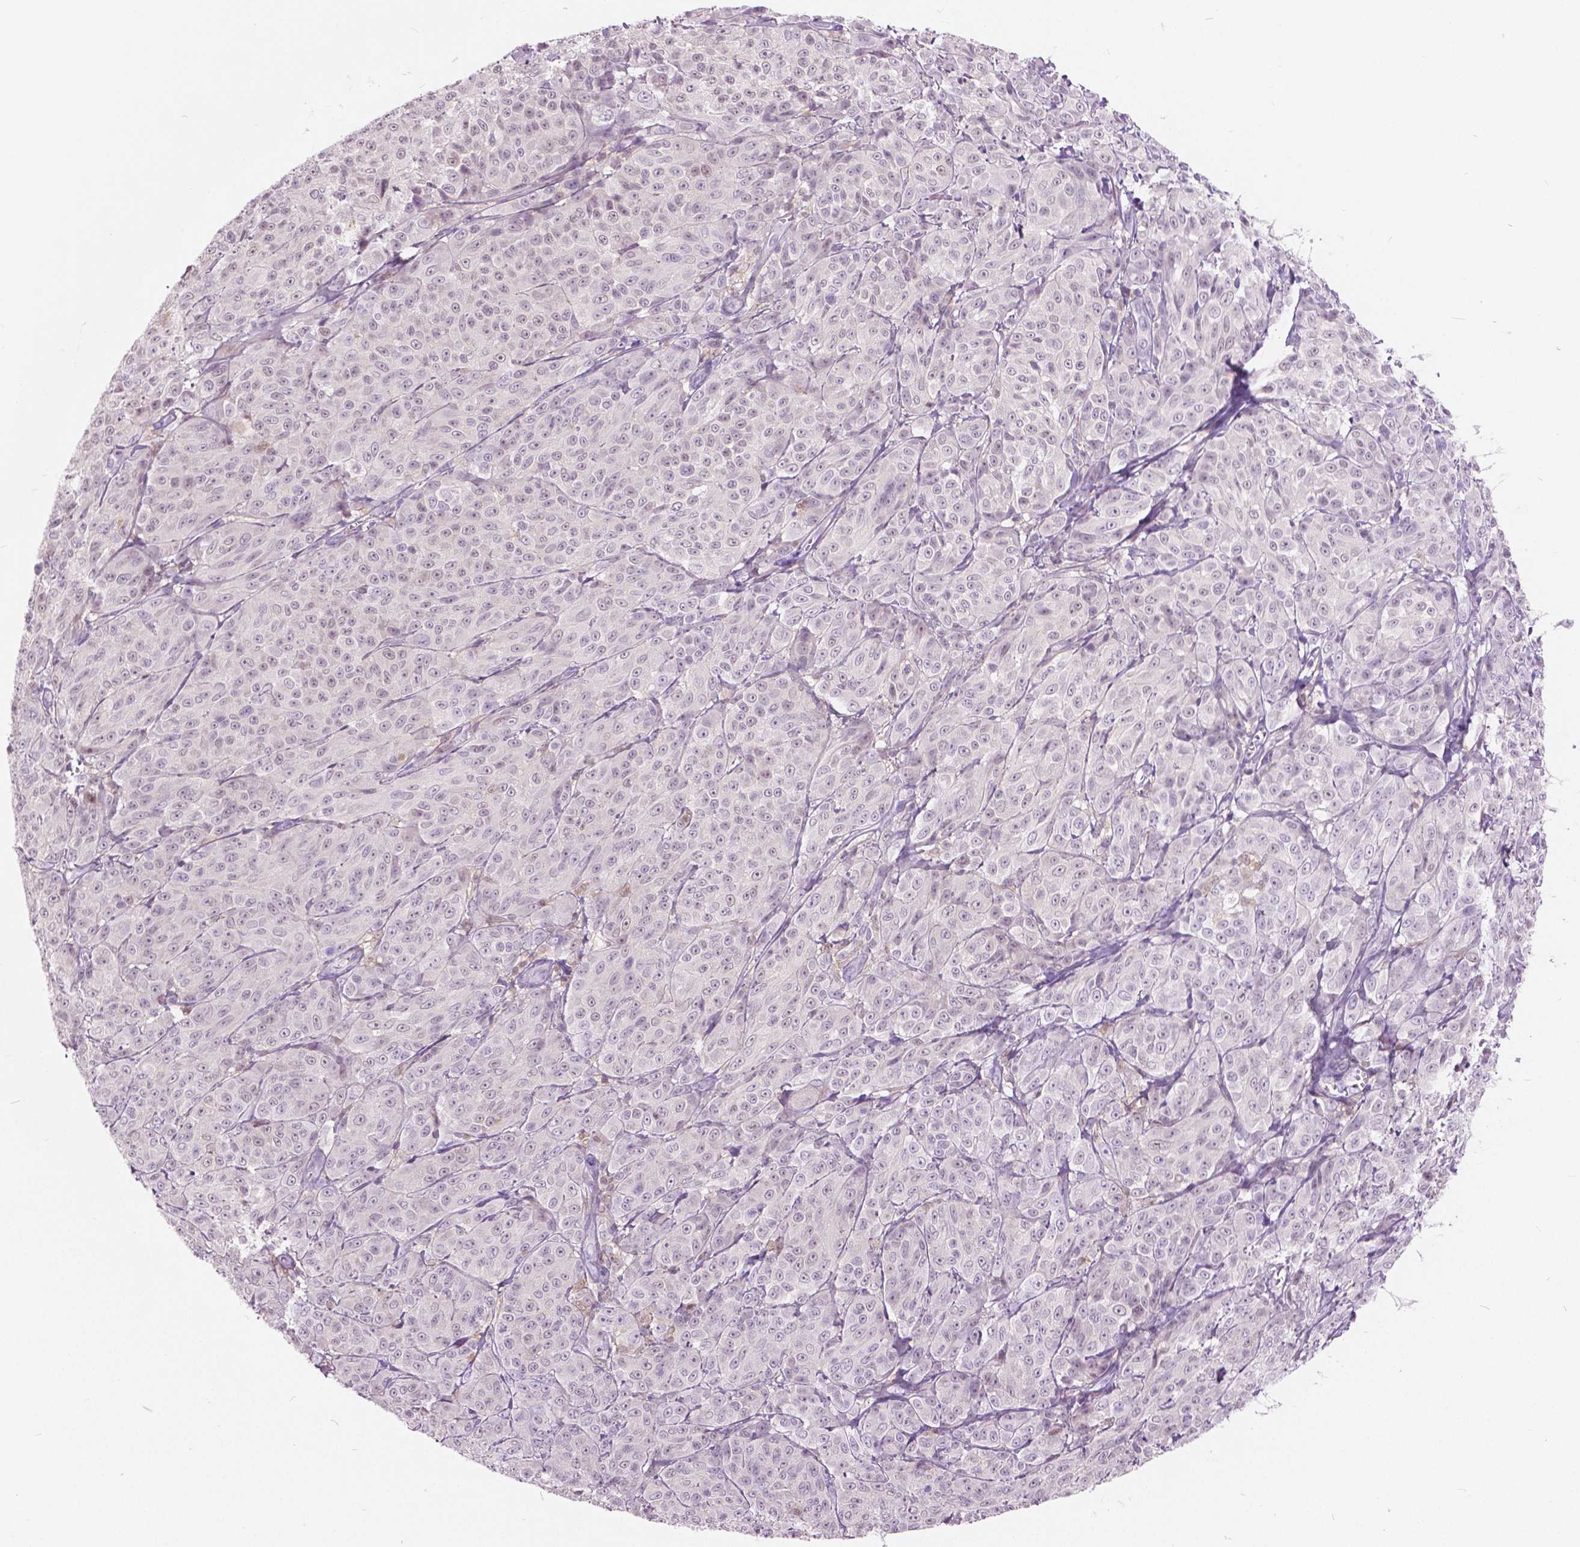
{"staining": {"intensity": "negative", "quantity": "none", "location": "none"}, "tissue": "melanoma", "cell_type": "Tumor cells", "image_type": "cancer", "snomed": [{"axis": "morphology", "description": "Malignant melanoma, NOS"}, {"axis": "topography", "description": "Skin"}], "caption": "Immunohistochemical staining of human malignant melanoma reveals no significant expression in tumor cells. The staining was performed using DAB (3,3'-diaminobenzidine) to visualize the protein expression in brown, while the nuclei were stained in blue with hematoxylin (Magnification: 20x).", "gene": "GALM", "patient": {"sex": "male", "age": 89}}